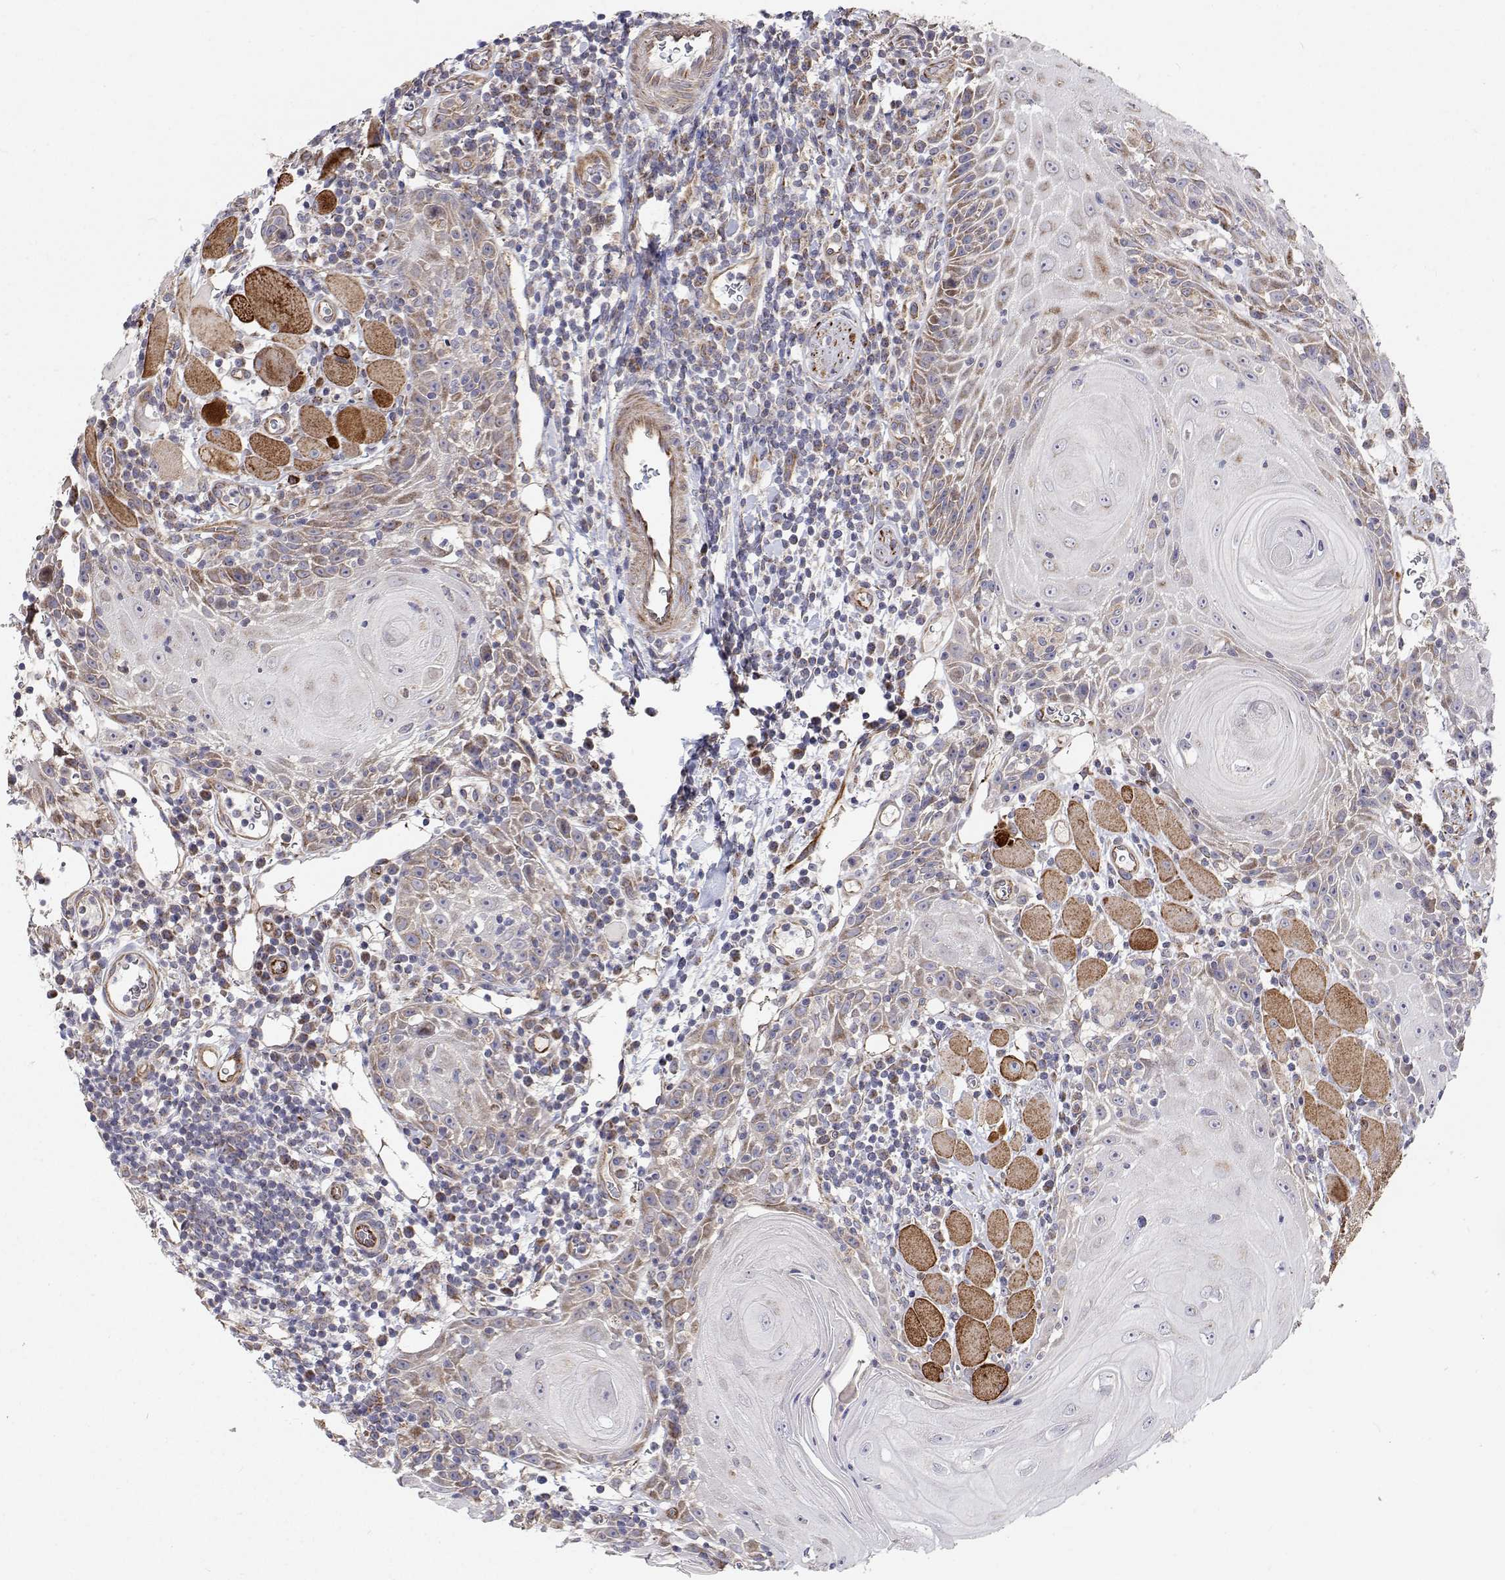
{"staining": {"intensity": "weak", "quantity": "<25%", "location": "cytoplasmic/membranous"}, "tissue": "head and neck cancer", "cell_type": "Tumor cells", "image_type": "cancer", "snomed": [{"axis": "morphology", "description": "Squamous cell carcinoma, NOS"}, {"axis": "topography", "description": "Head-Neck"}], "caption": "Head and neck squamous cell carcinoma stained for a protein using IHC reveals no positivity tumor cells.", "gene": "SPICE1", "patient": {"sex": "male", "age": 52}}